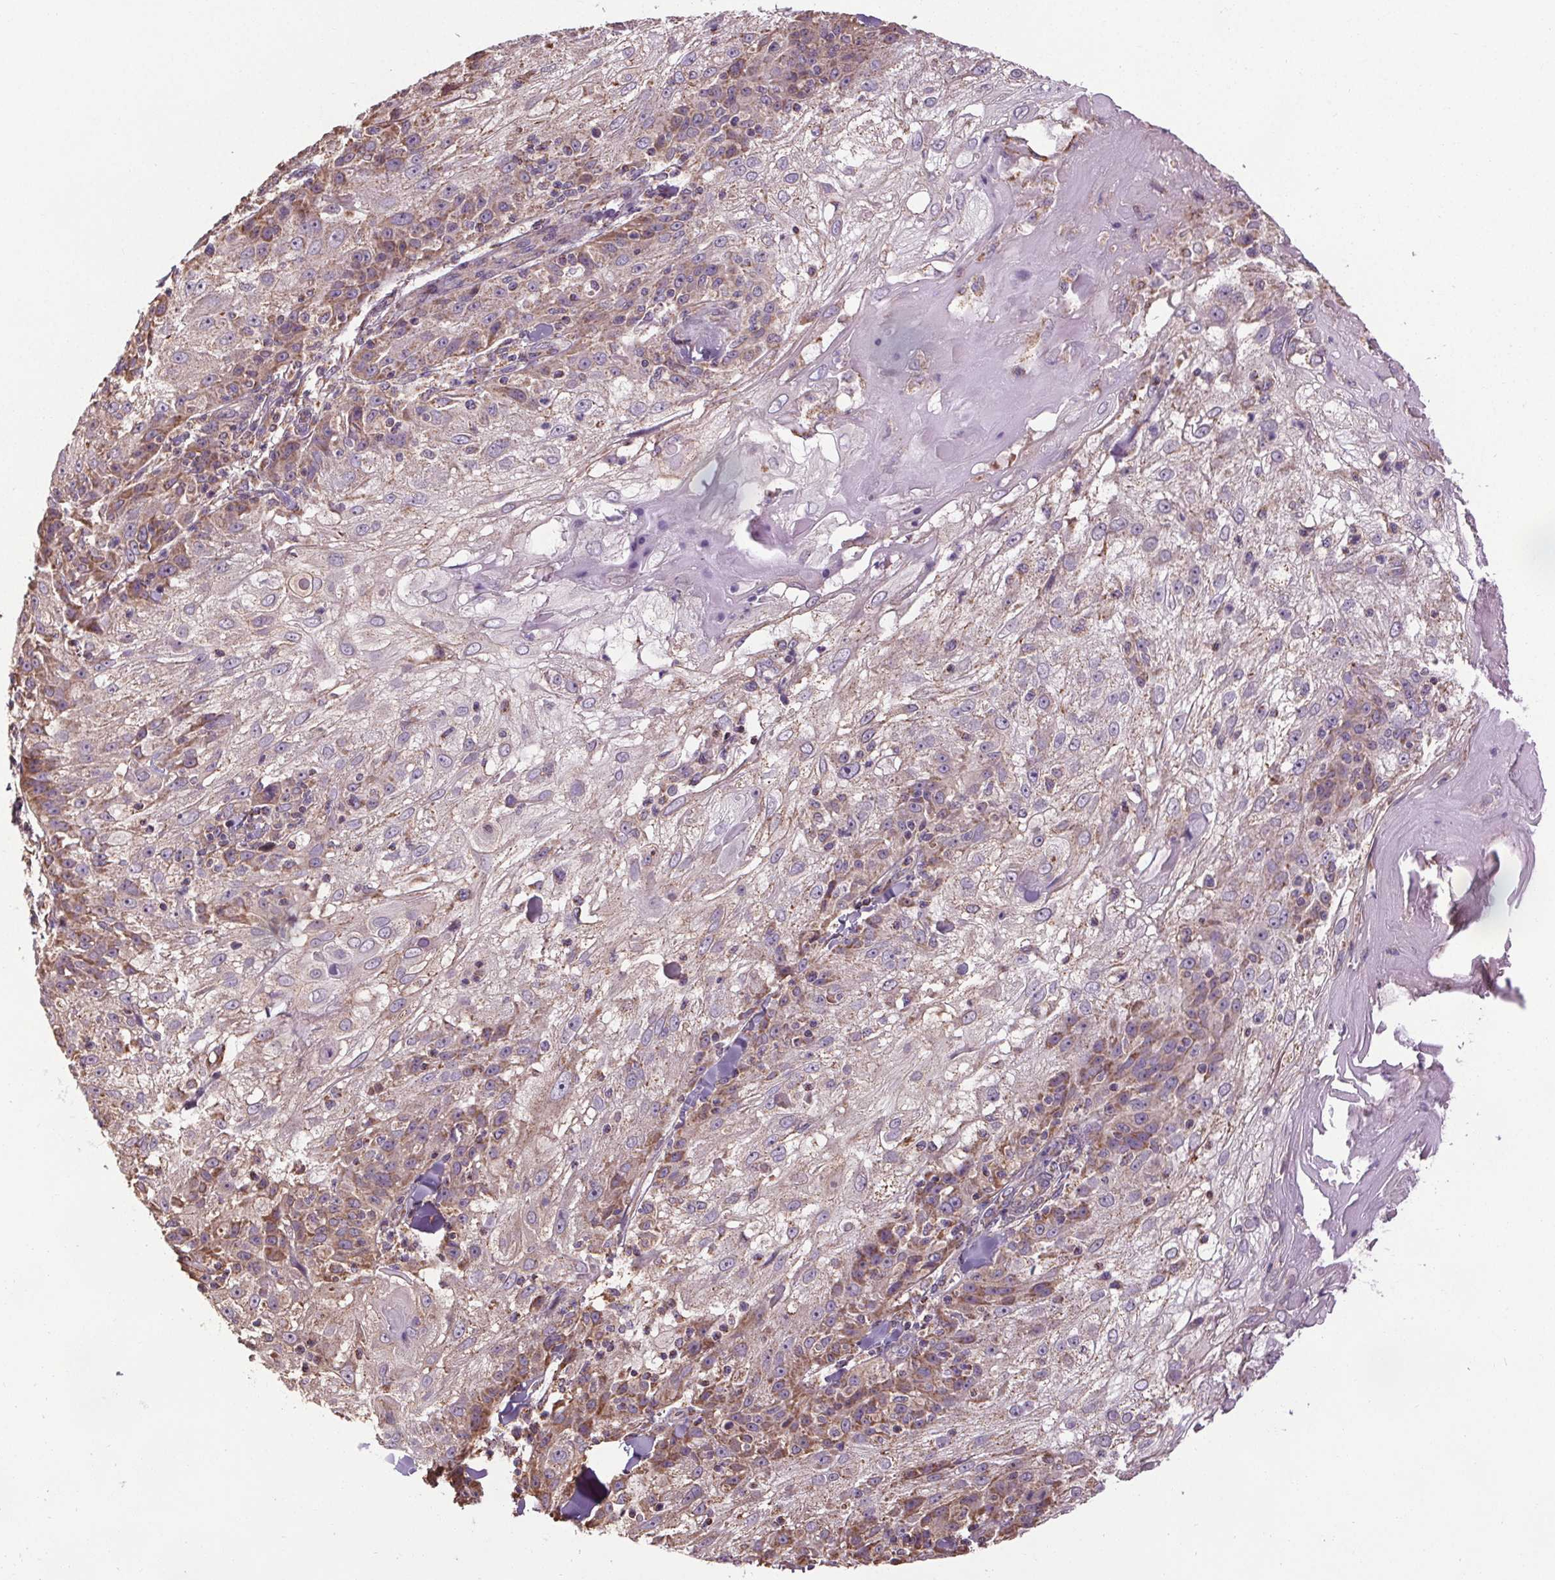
{"staining": {"intensity": "weak", "quantity": "25%-75%", "location": "cytoplasmic/membranous"}, "tissue": "skin cancer", "cell_type": "Tumor cells", "image_type": "cancer", "snomed": [{"axis": "morphology", "description": "Normal tissue, NOS"}, {"axis": "morphology", "description": "Squamous cell carcinoma, NOS"}, {"axis": "topography", "description": "Skin"}], "caption": "High-power microscopy captured an immunohistochemistry (IHC) micrograph of skin cancer, revealing weak cytoplasmic/membranous expression in about 25%-75% of tumor cells.", "gene": "ZNF548", "patient": {"sex": "female", "age": 83}}